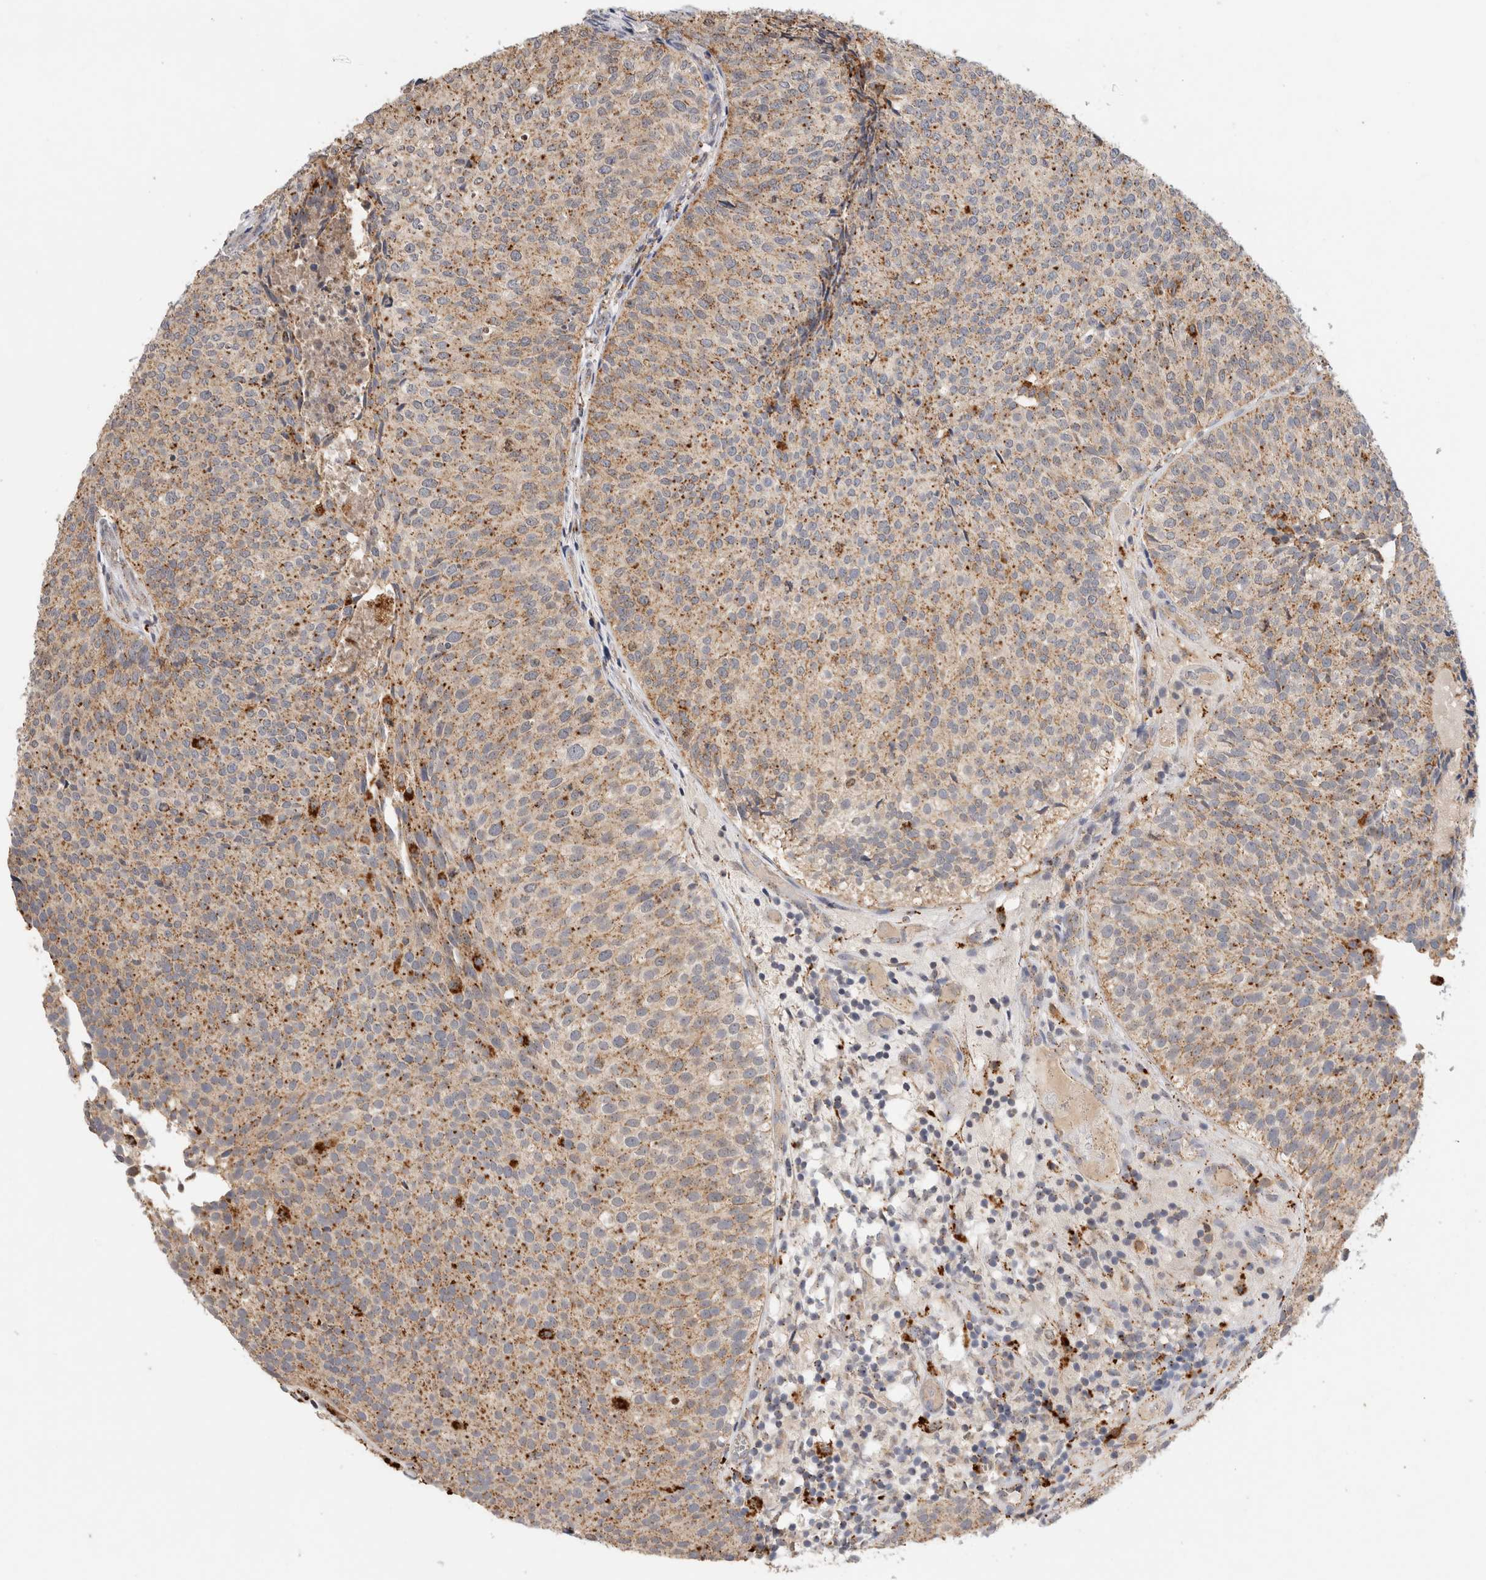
{"staining": {"intensity": "moderate", "quantity": "25%-75%", "location": "cytoplasmic/membranous"}, "tissue": "urothelial cancer", "cell_type": "Tumor cells", "image_type": "cancer", "snomed": [{"axis": "morphology", "description": "Urothelial carcinoma, Low grade"}, {"axis": "topography", "description": "Urinary bladder"}], "caption": "Immunohistochemistry (DAB (3,3'-diaminobenzidine)) staining of urothelial cancer reveals moderate cytoplasmic/membranous protein staining in about 25%-75% of tumor cells.", "gene": "GNS", "patient": {"sex": "male", "age": 86}}